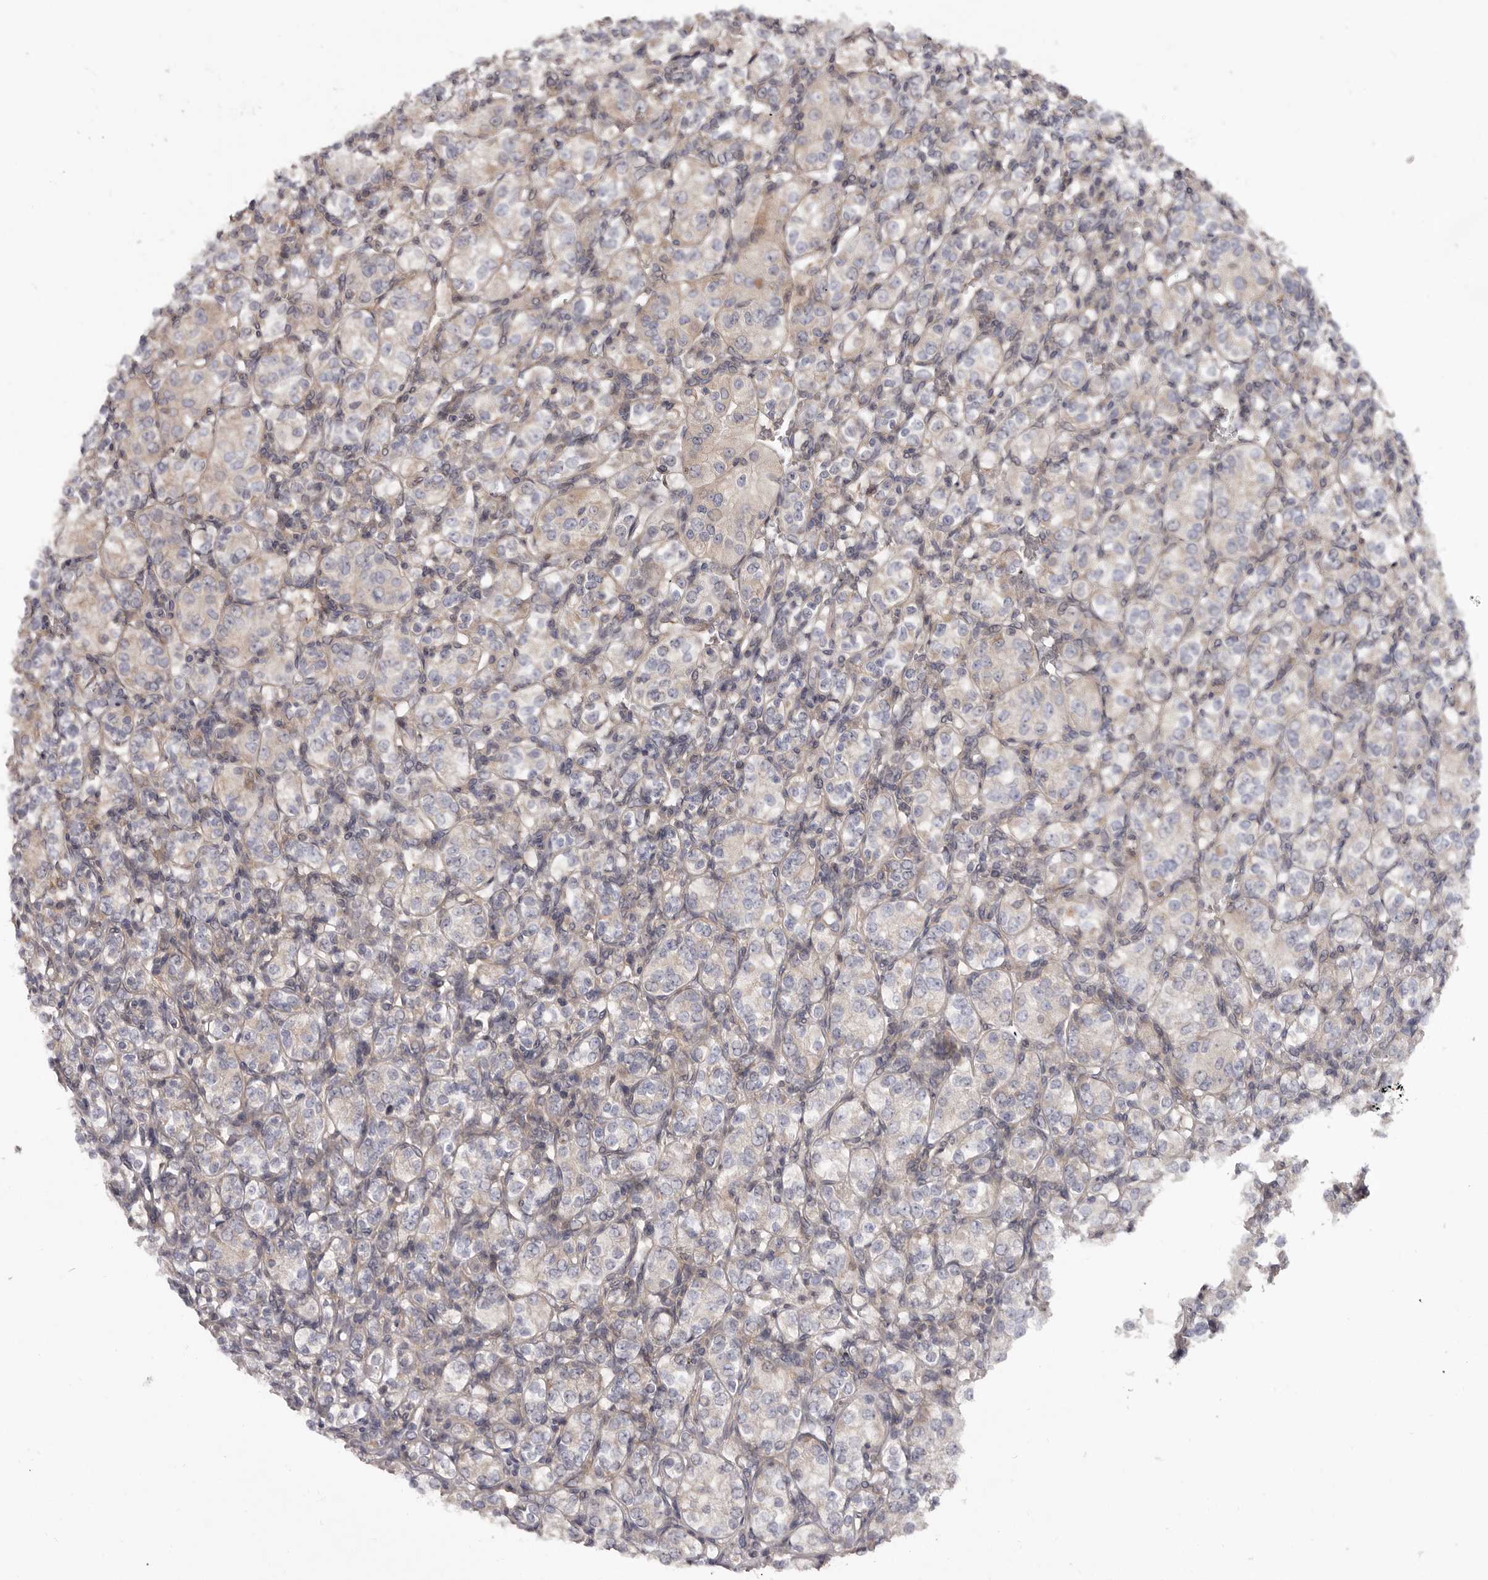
{"staining": {"intensity": "negative", "quantity": "none", "location": "none"}, "tissue": "renal cancer", "cell_type": "Tumor cells", "image_type": "cancer", "snomed": [{"axis": "morphology", "description": "Adenocarcinoma, NOS"}, {"axis": "topography", "description": "Kidney"}], "caption": "The histopathology image demonstrates no significant positivity in tumor cells of renal cancer.", "gene": "ASIC5", "patient": {"sex": "male", "age": 77}}